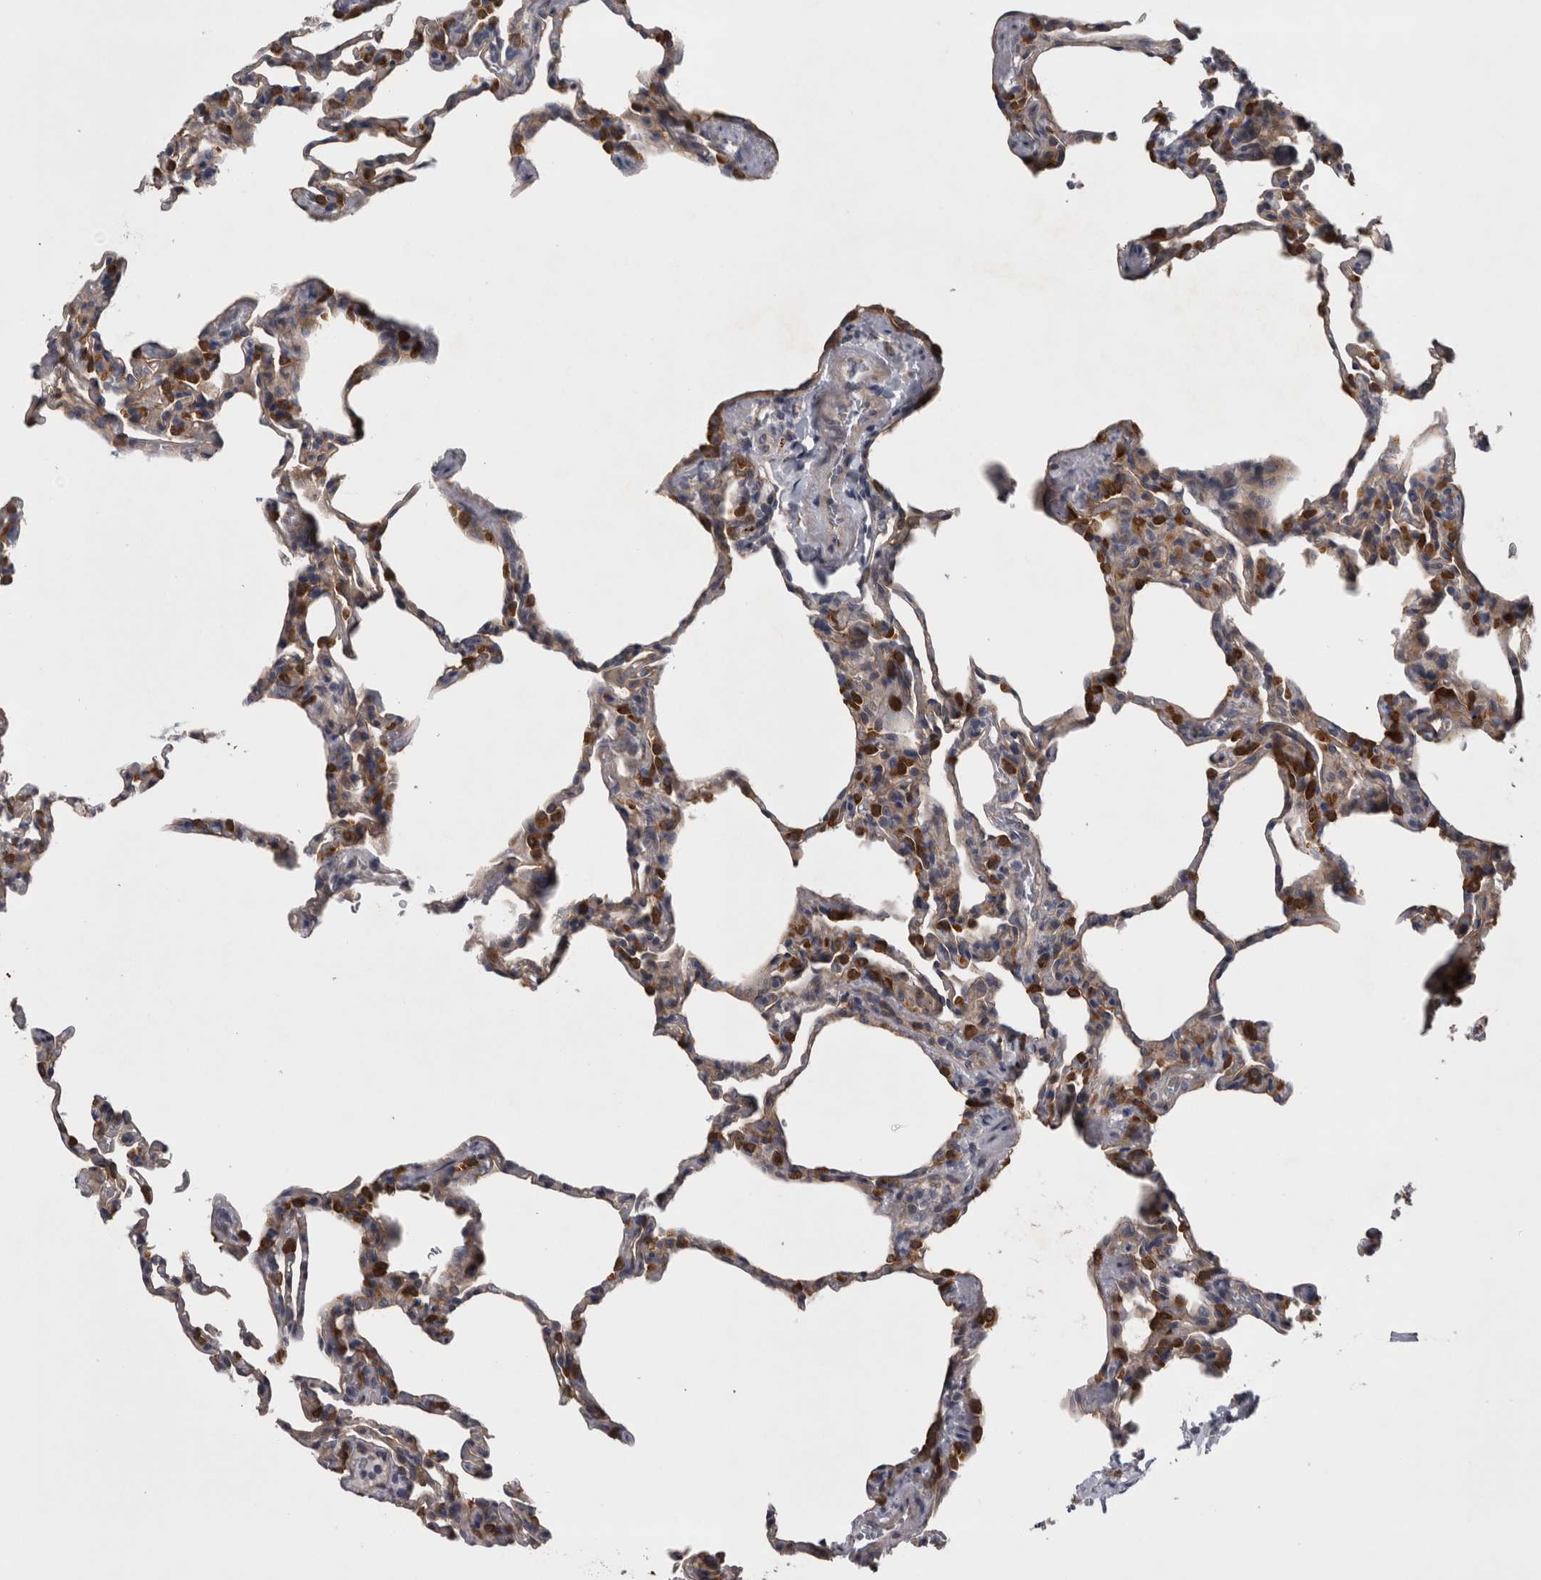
{"staining": {"intensity": "moderate", "quantity": "25%-75%", "location": "cytoplasmic/membranous"}, "tissue": "lung", "cell_type": "Alveolar cells", "image_type": "normal", "snomed": [{"axis": "morphology", "description": "Normal tissue, NOS"}, {"axis": "topography", "description": "Lung"}], "caption": "High-magnification brightfield microscopy of normal lung stained with DAB (brown) and counterstained with hematoxylin (blue). alveolar cells exhibit moderate cytoplasmic/membranous staining is present in about25%-75% of cells.", "gene": "PRKCI", "patient": {"sex": "male", "age": 20}}